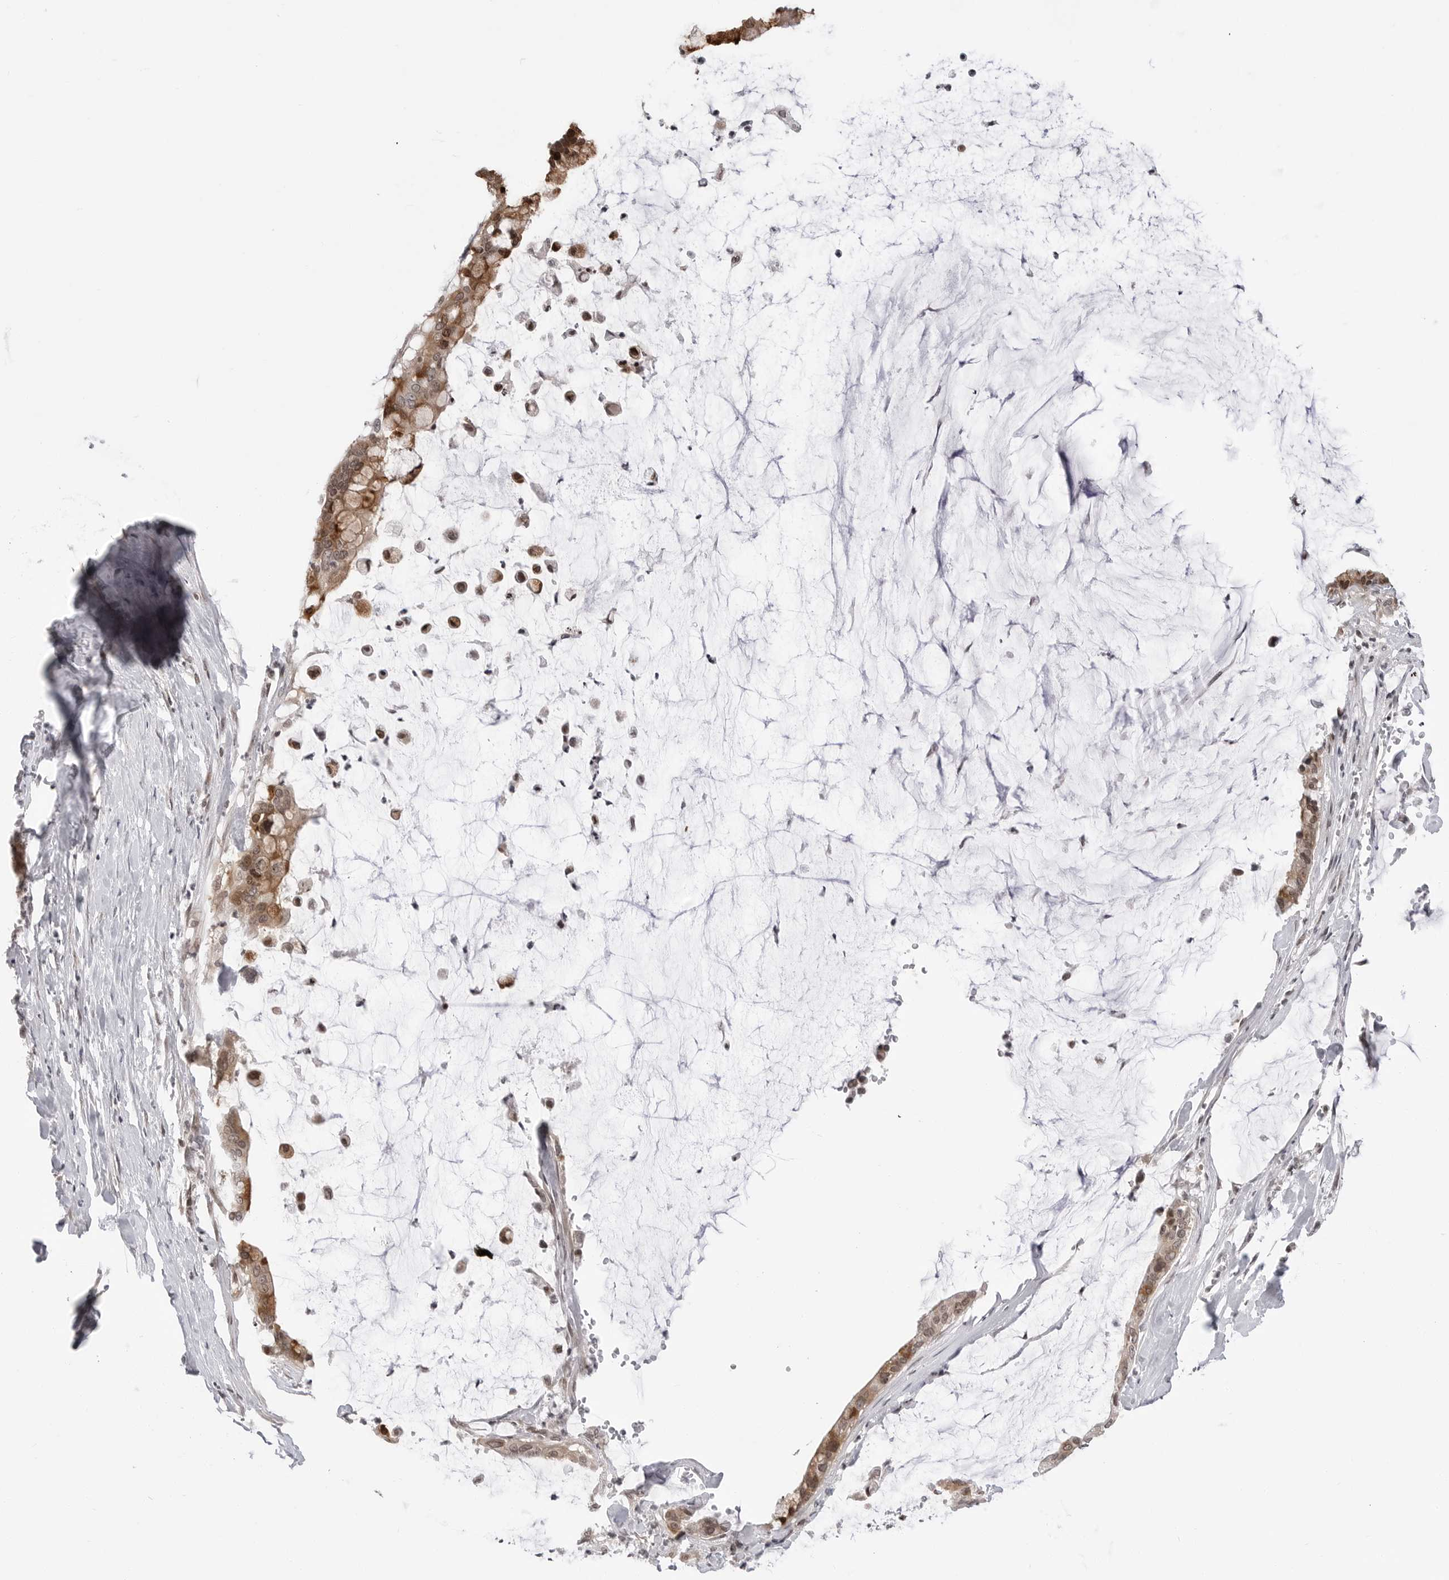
{"staining": {"intensity": "moderate", "quantity": ">75%", "location": "cytoplasmic/membranous,nuclear"}, "tissue": "pancreatic cancer", "cell_type": "Tumor cells", "image_type": "cancer", "snomed": [{"axis": "morphology", "description": "Adenocarcinoma, NOS"}, {"axis": "topography", "description": "Pancreas"}], "caption": "Immunohistochemical staining of pancreatic cancer (adenocarcinoma) exhibits medium levels of moderate cytoplasmic/membranous and nuclear protein expression in approximately >75% of tumor cells.", "gene": "C8orf33", "patient": {"sex": "male", "age": 41}}